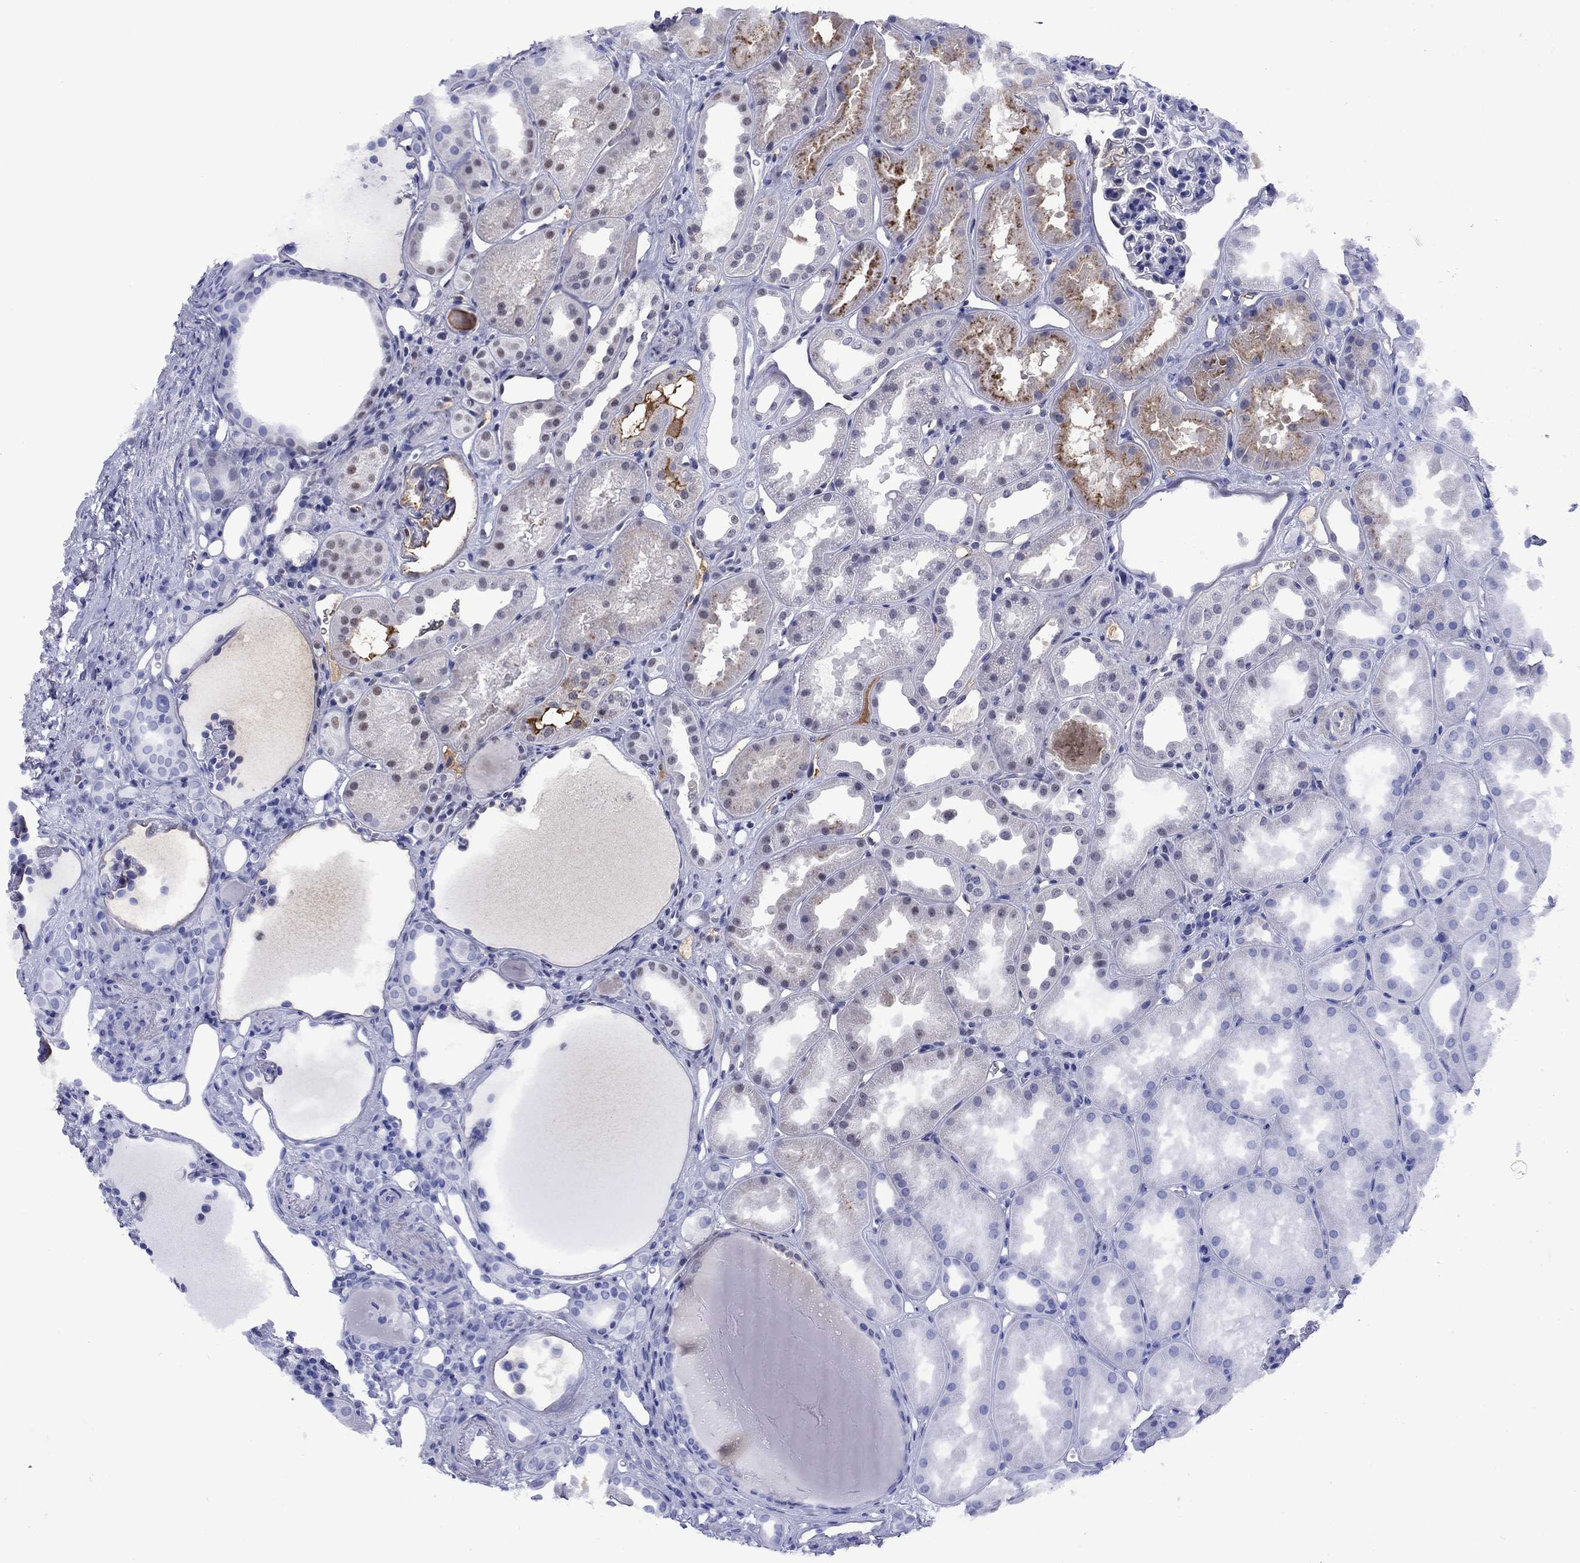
{"staining": {"intensity": "negative", "quantity": "none", "location": "none"}, "tissue": "kidney", "cell_type": "Cells in glomeruli", "image_type": "normal", "snomed": [{"axis": "morphology", "description": "Normal tissue, NOS"}, {"axis": "topography", "description": "Kidney"}], "caption": "DAB immunohistochemical staining of benign human kidney demonstrates no significant staining in cells in glomeruli. The staining was performed using DAB to visualize the protein expression in brown, while the nuclei were stained in blue with hematoxylin (Magnification: 20x).", "gene": "APOA2", "patient": {"sex": "male", "age": 61}}